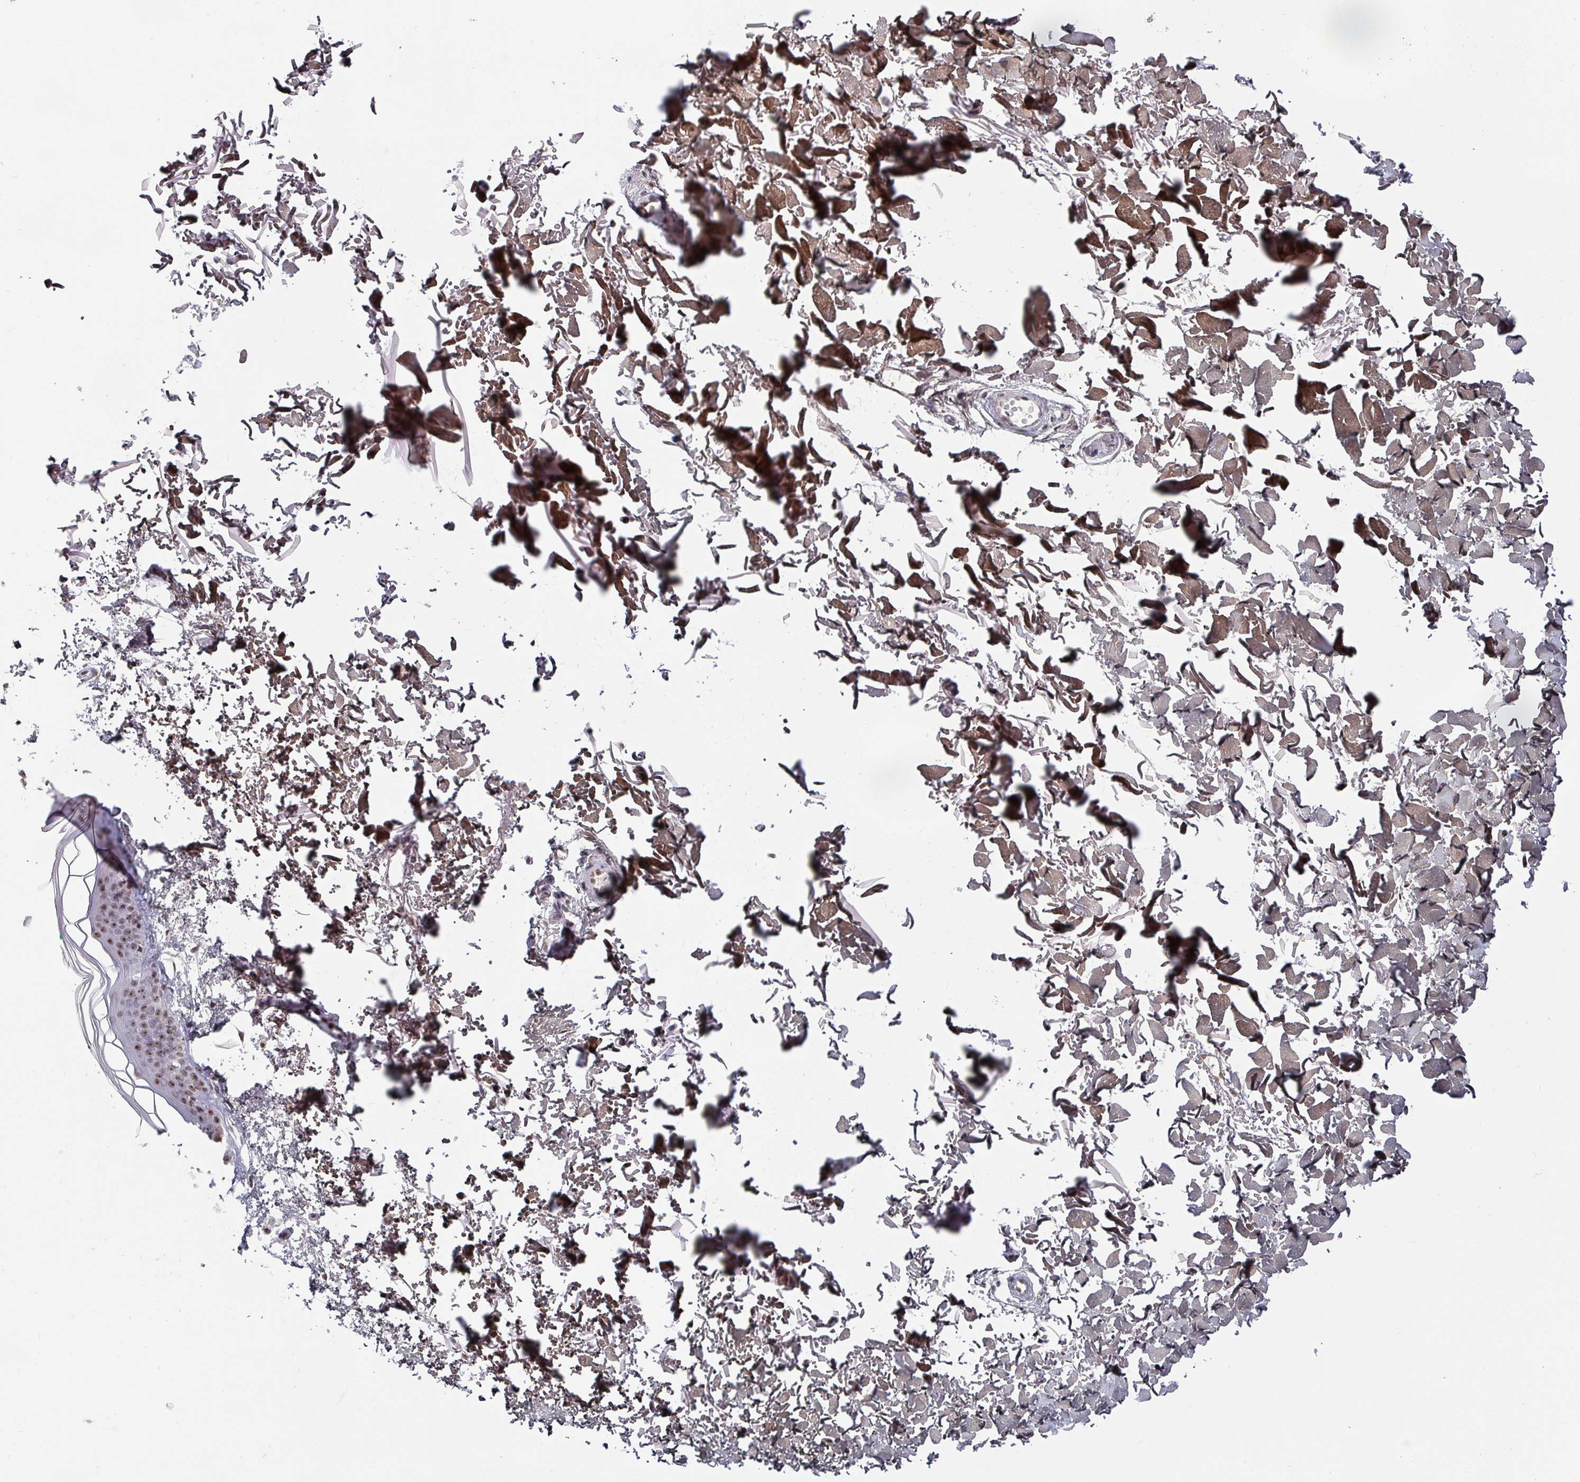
{"staining": {"intensity": "negative", "quantity": "none", "location": "none"}, "tissue": "skin", "cell_type": "Fibroblasts", "image_type": "normal", "snomed": [{"axis": "morphology", "description": "Normal tissue, NOS"}, {"axis": "topography", "description": "Skin"}], "caption": "Skin stained for a protein using immunohistochemistry displays no positivity fibroblasts.", "gene": "ZNF654", "patient": {"sex": "male", "age": 66}}